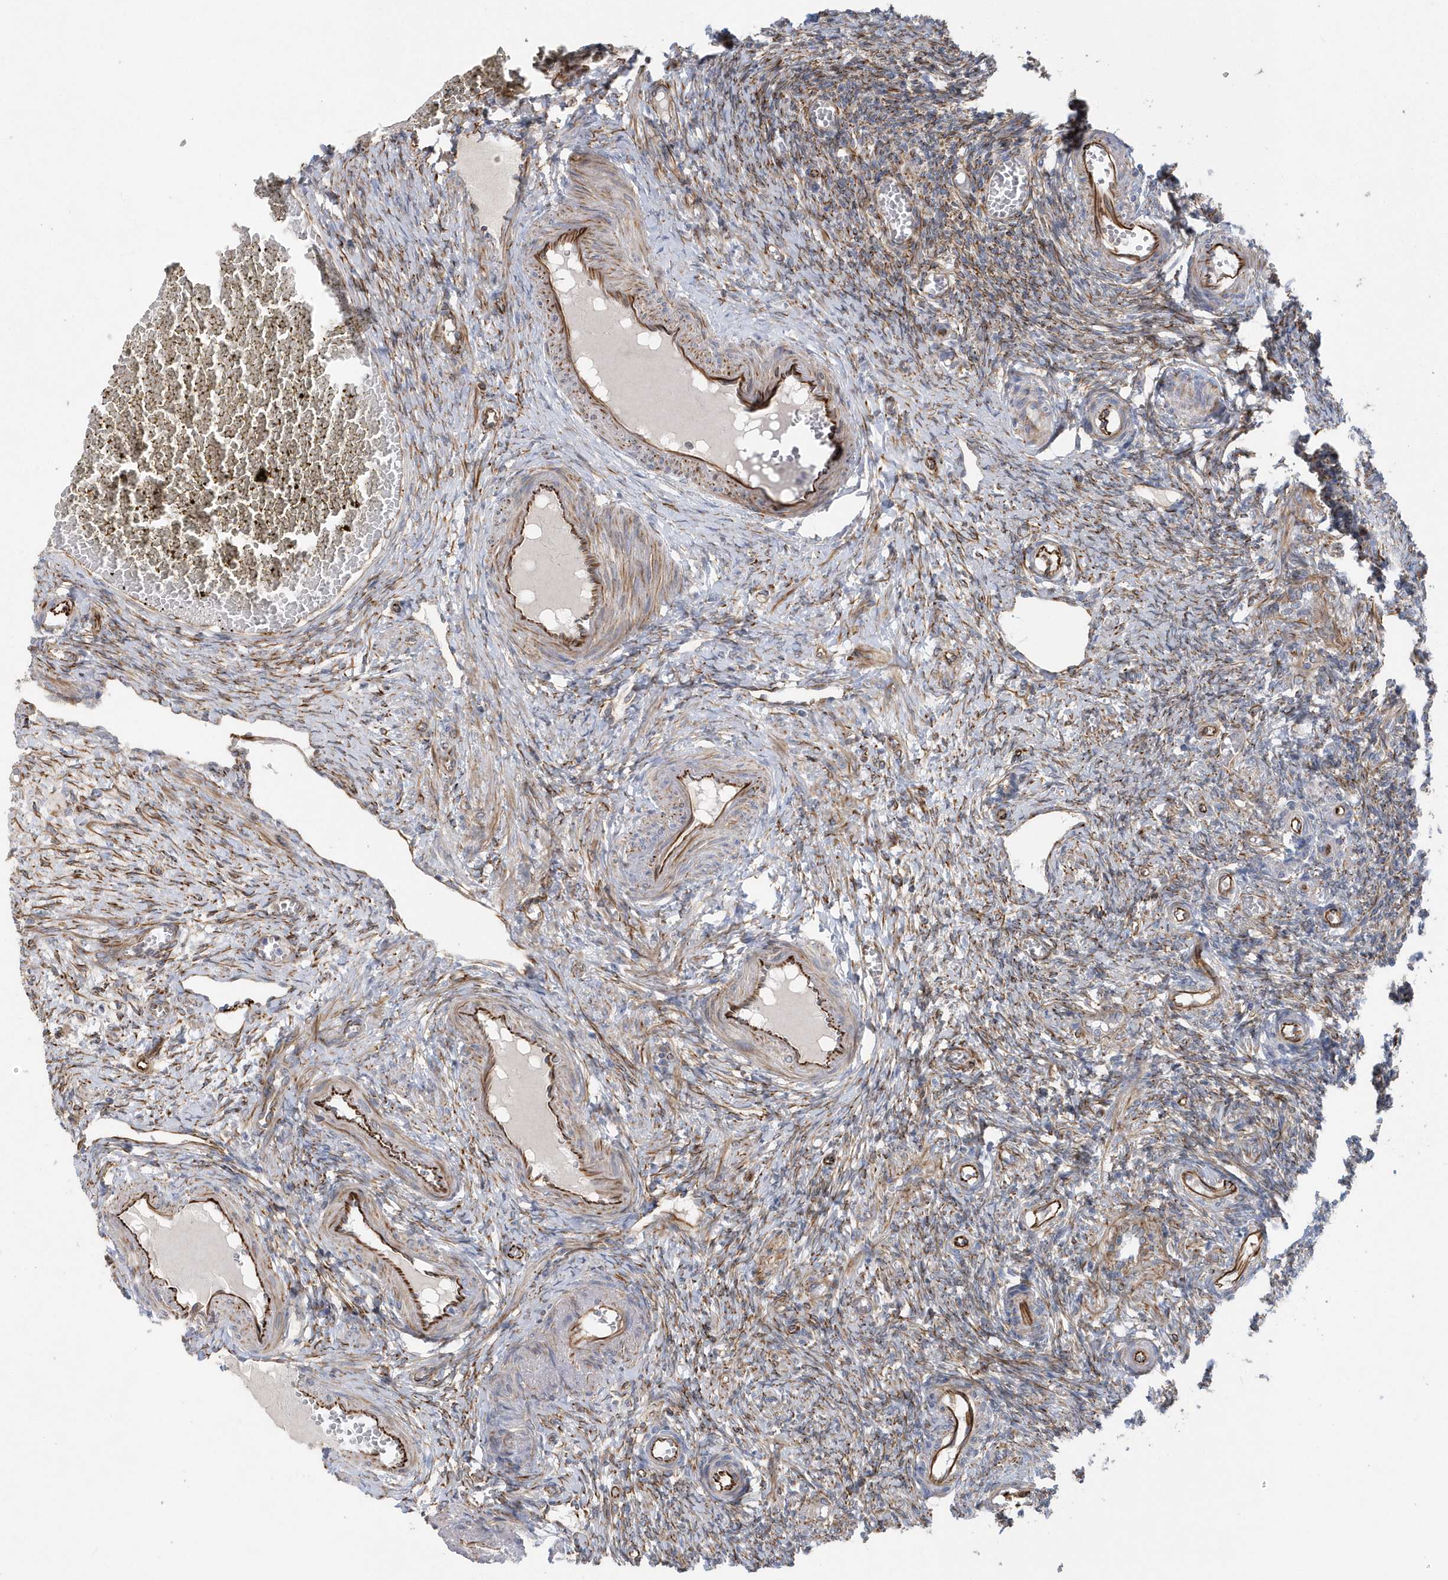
{"staining": {"intensity": "moderate", "quantity": ">75%", "location": "cytoplasmic/membranous"}, "tissue": "ovary", "cell_type": "Ovarian stroma cells", "image_type": "normal", "snomed": [{"axis": "morphology", "description": "Normal tissue, NOS"}, {"axis": "topography", "description": "Ovary"}], "caption": "Benign ovary was stained to show a protein in brown. There is medium levels of moderate cytoplasmic/membranous staining in approximately >75% of ovarian stroma cells. (DAB (3,3'-diaminobenzidine) IHC with brightfield microscopy, high magnification).", "gene": "RAB17", "patient": {"sex": "female", "age": 27}}